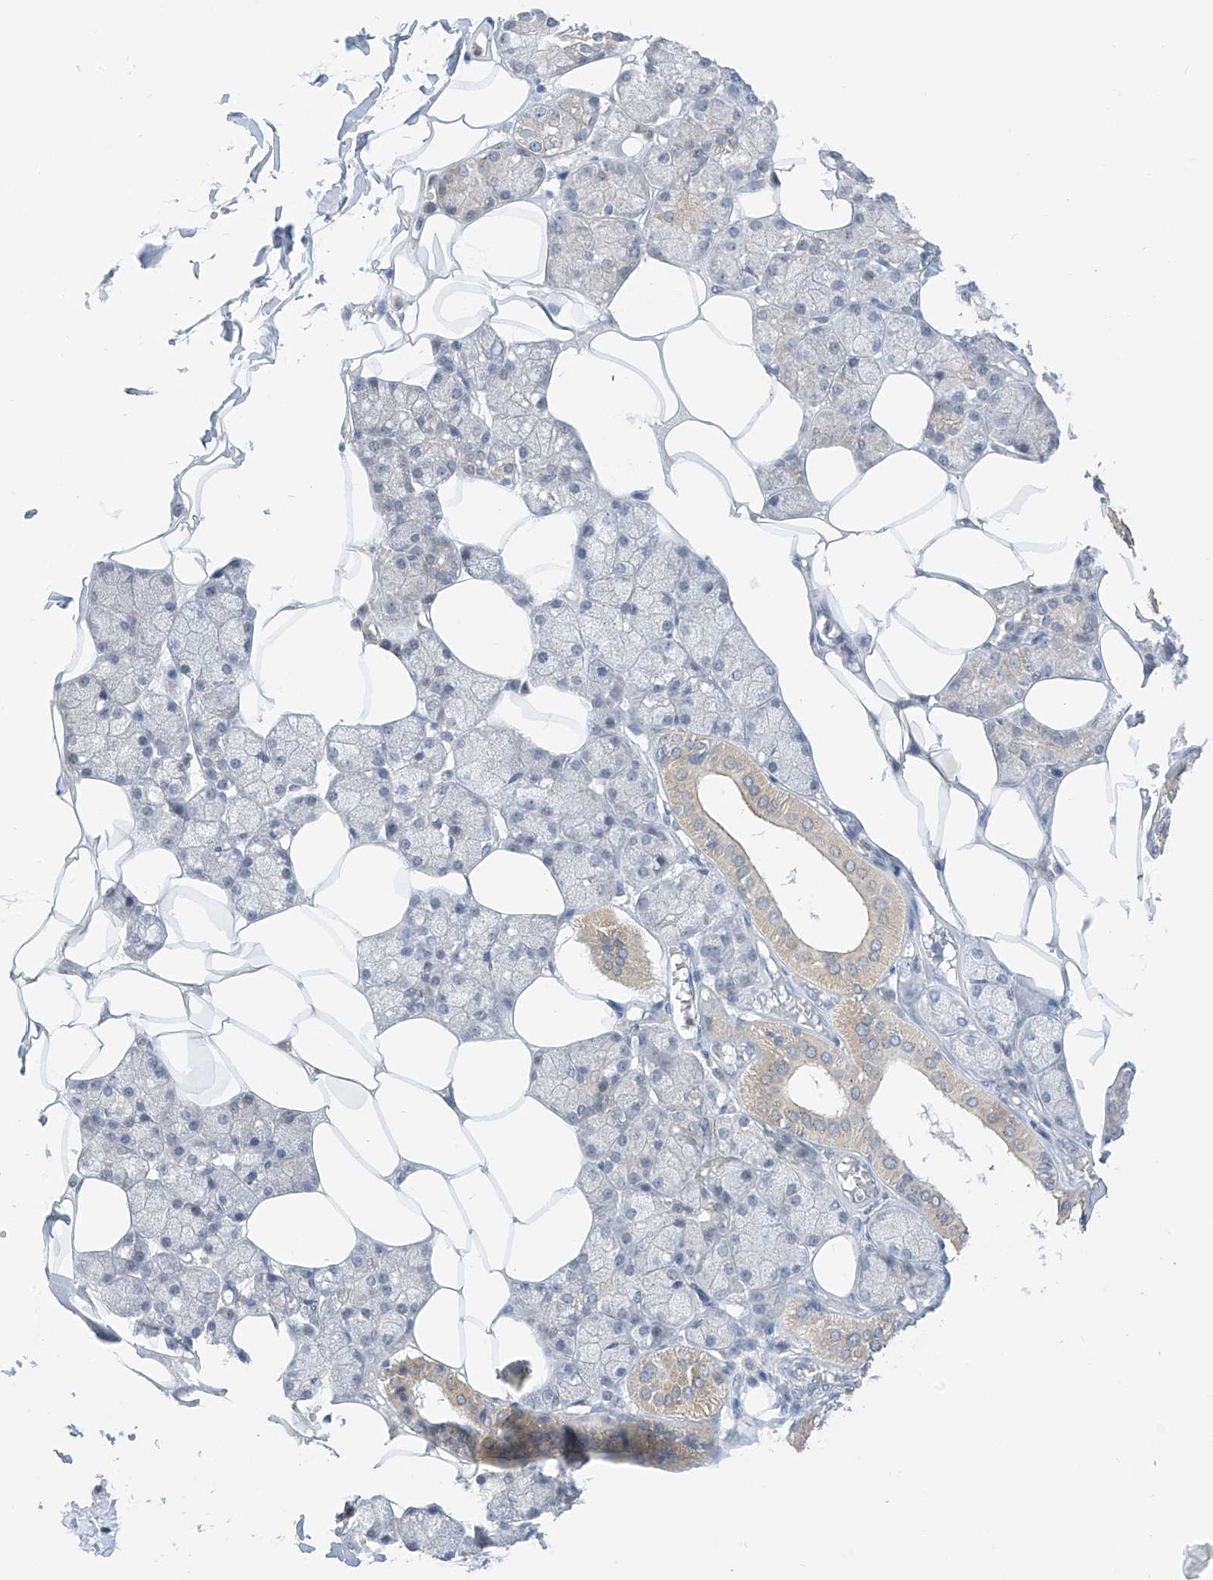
{"staining": {"intensity": "weak", "quantity": "25%-75%", "location": "cytoplasmic/membranous"}, "tissue": "salivary gland", "cell_type": "Glandular cells", "image_type": "normal", "snomed": [{"axis": "morphology", "description": "Normal tissue, NOS"}, {"axis": "topography", "description": "Salivary gland"}], "caption": "Salivary gland stained for a protein displays weak cytoplasmic/membranous positivity in glandular cells.", "gene": "APLF", "patient": {"sex": "male", "age": 62}}